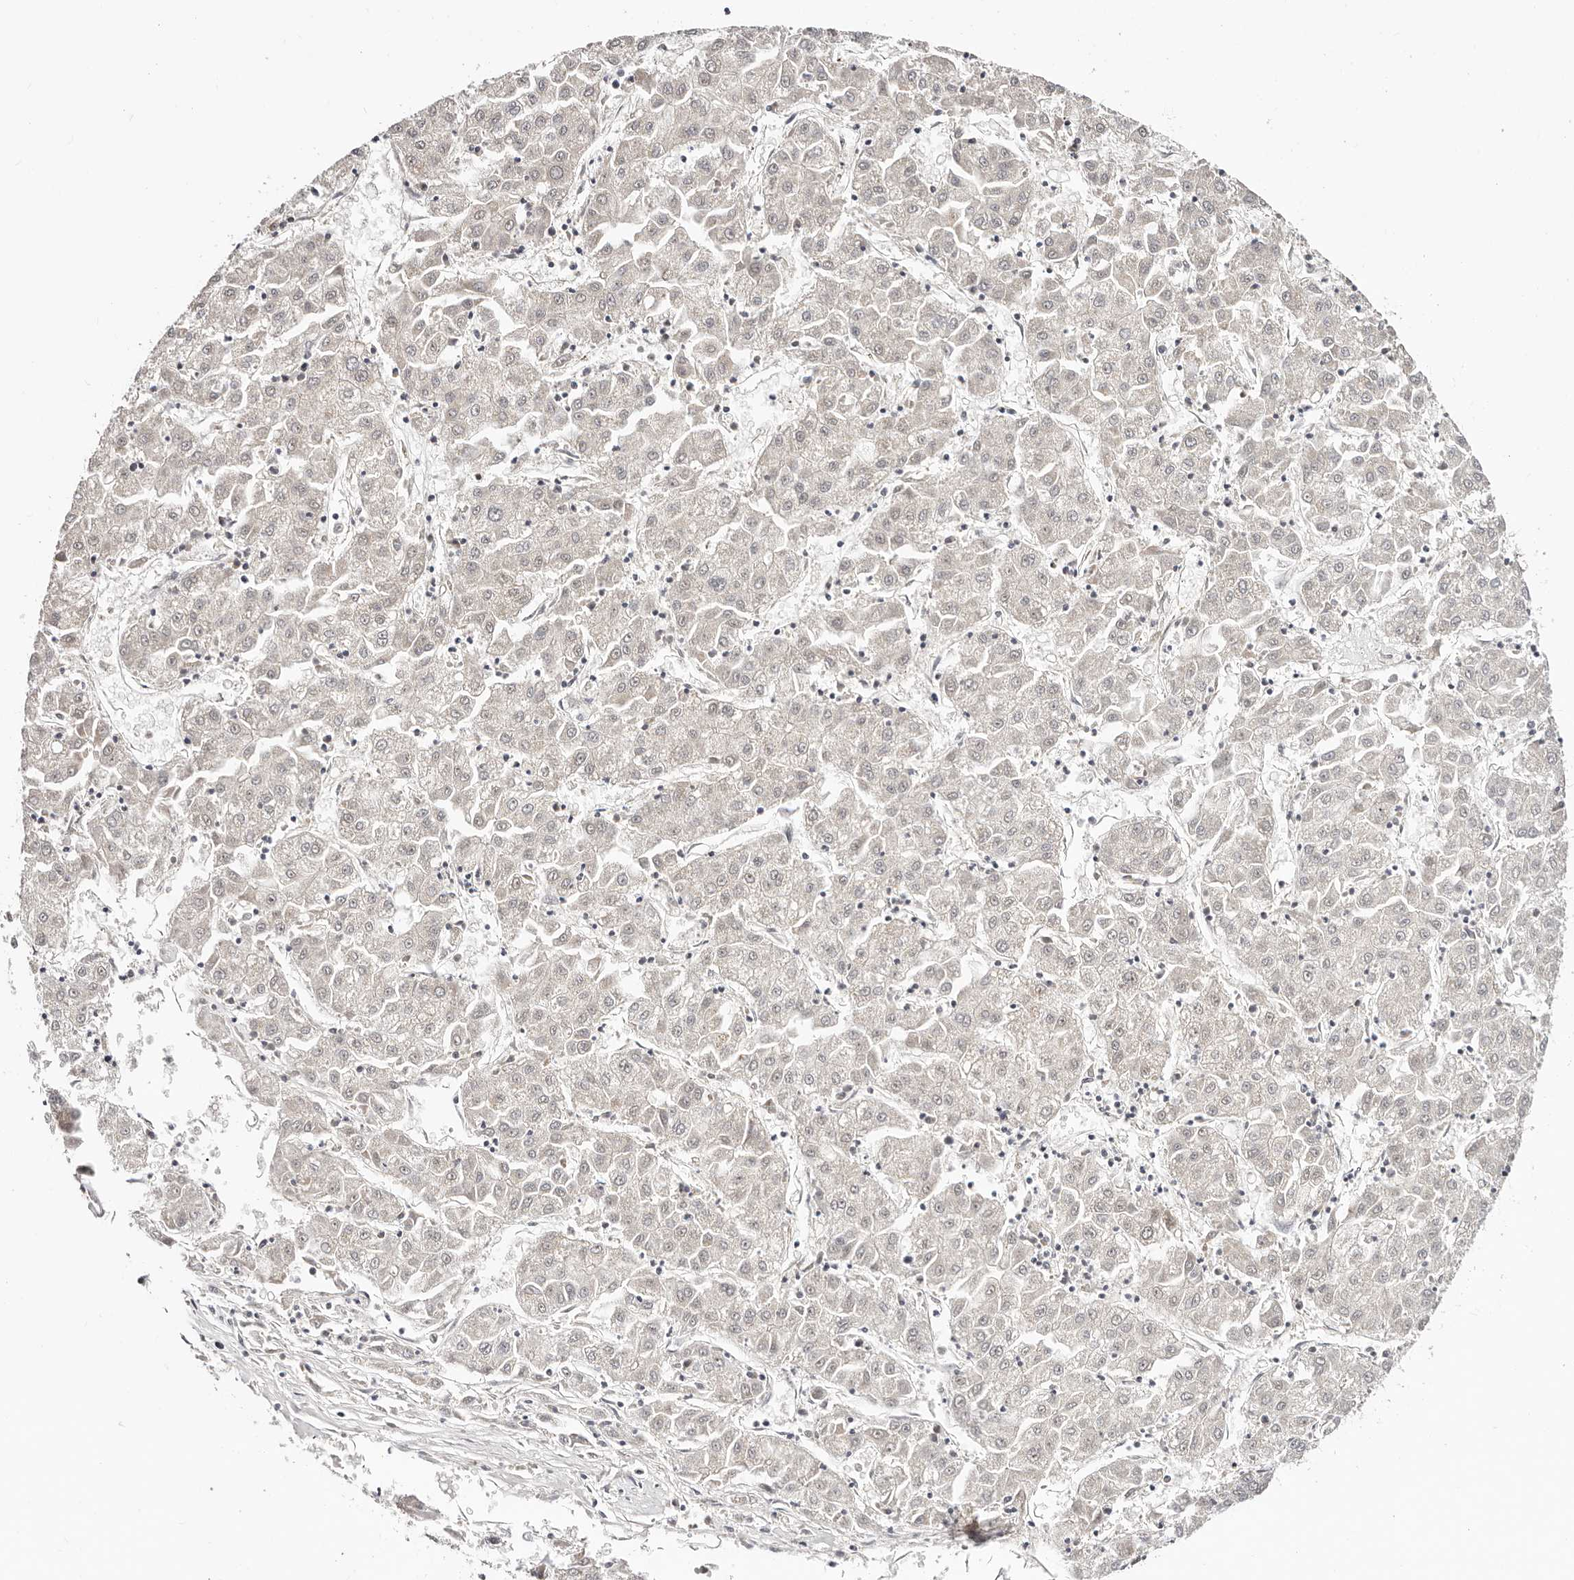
{"staining": {"intensity": "negative", "quantity": "none", "location": "none"}, "tissue": "liver cancer", "cell_type": "Tumor cells", "image_type": "cancer", "snomed": [{"axis": "morphology", "description": "Carcinoma, Hepatocellular, NOS"}, {"axis": "topography", "description": "Liver"}], "caption": "High magnification brightfield microscopy of liver cancer (hepatocellular carcinoma) stained with DAB (3,3'-diaminobenzidine) (brown) and counterstained with hematoxylin (blue): tumor cells show no significant positivity. The staining is performed using DAB brown chromogen with nuclei counter-stained in using hematoxylin.", "gene": "CTNNBL1", "patient": {"sex": "male", "age": 72}}